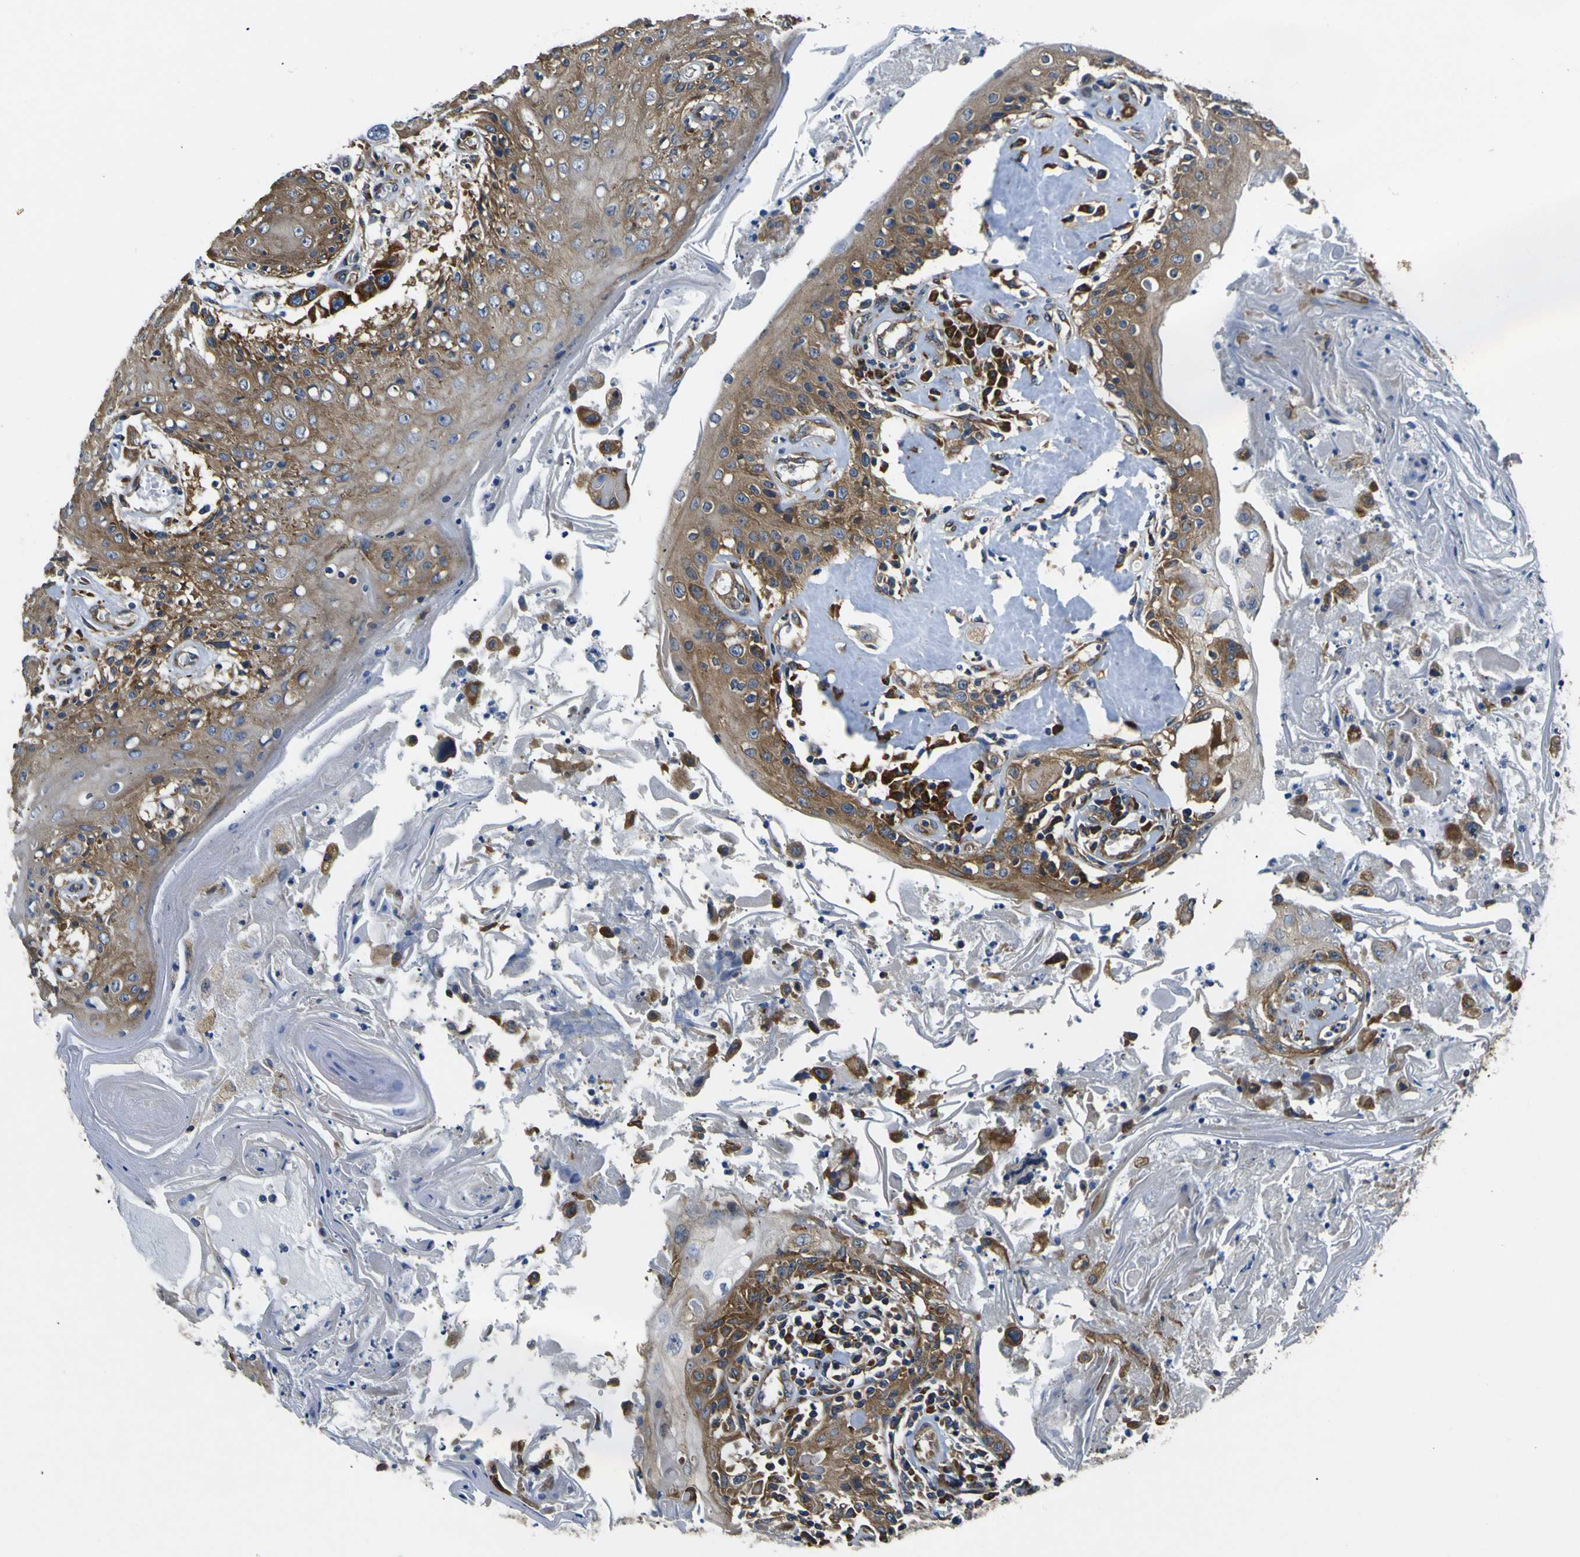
{"staining": {"intensity": "moderate", "quantity": "25%-75%", "location": "cytoplasmic/membranous"}, "tissue": "head and neck cancer", "cell_type": "Tumor cells", "image_type": "cancer", "snomed": [{"axis": "morphology", "description": "Squamous cell carcinoma, NOS"}, {"axis": "topography", "description": "Oral tissue"}, {"axis": "topography", "description": "Head-Neck"}], "caption": "Protein staining exhibits moderate cytoplasmic/membranous expression in approximately 25%-75% of tumor cells in head and neck cancer (squamous cell carcinoma). (IHC, brightfield microscopy, high magnification).", "gene": "RPSA", "patient": {"sex": "female", "age": 76}}